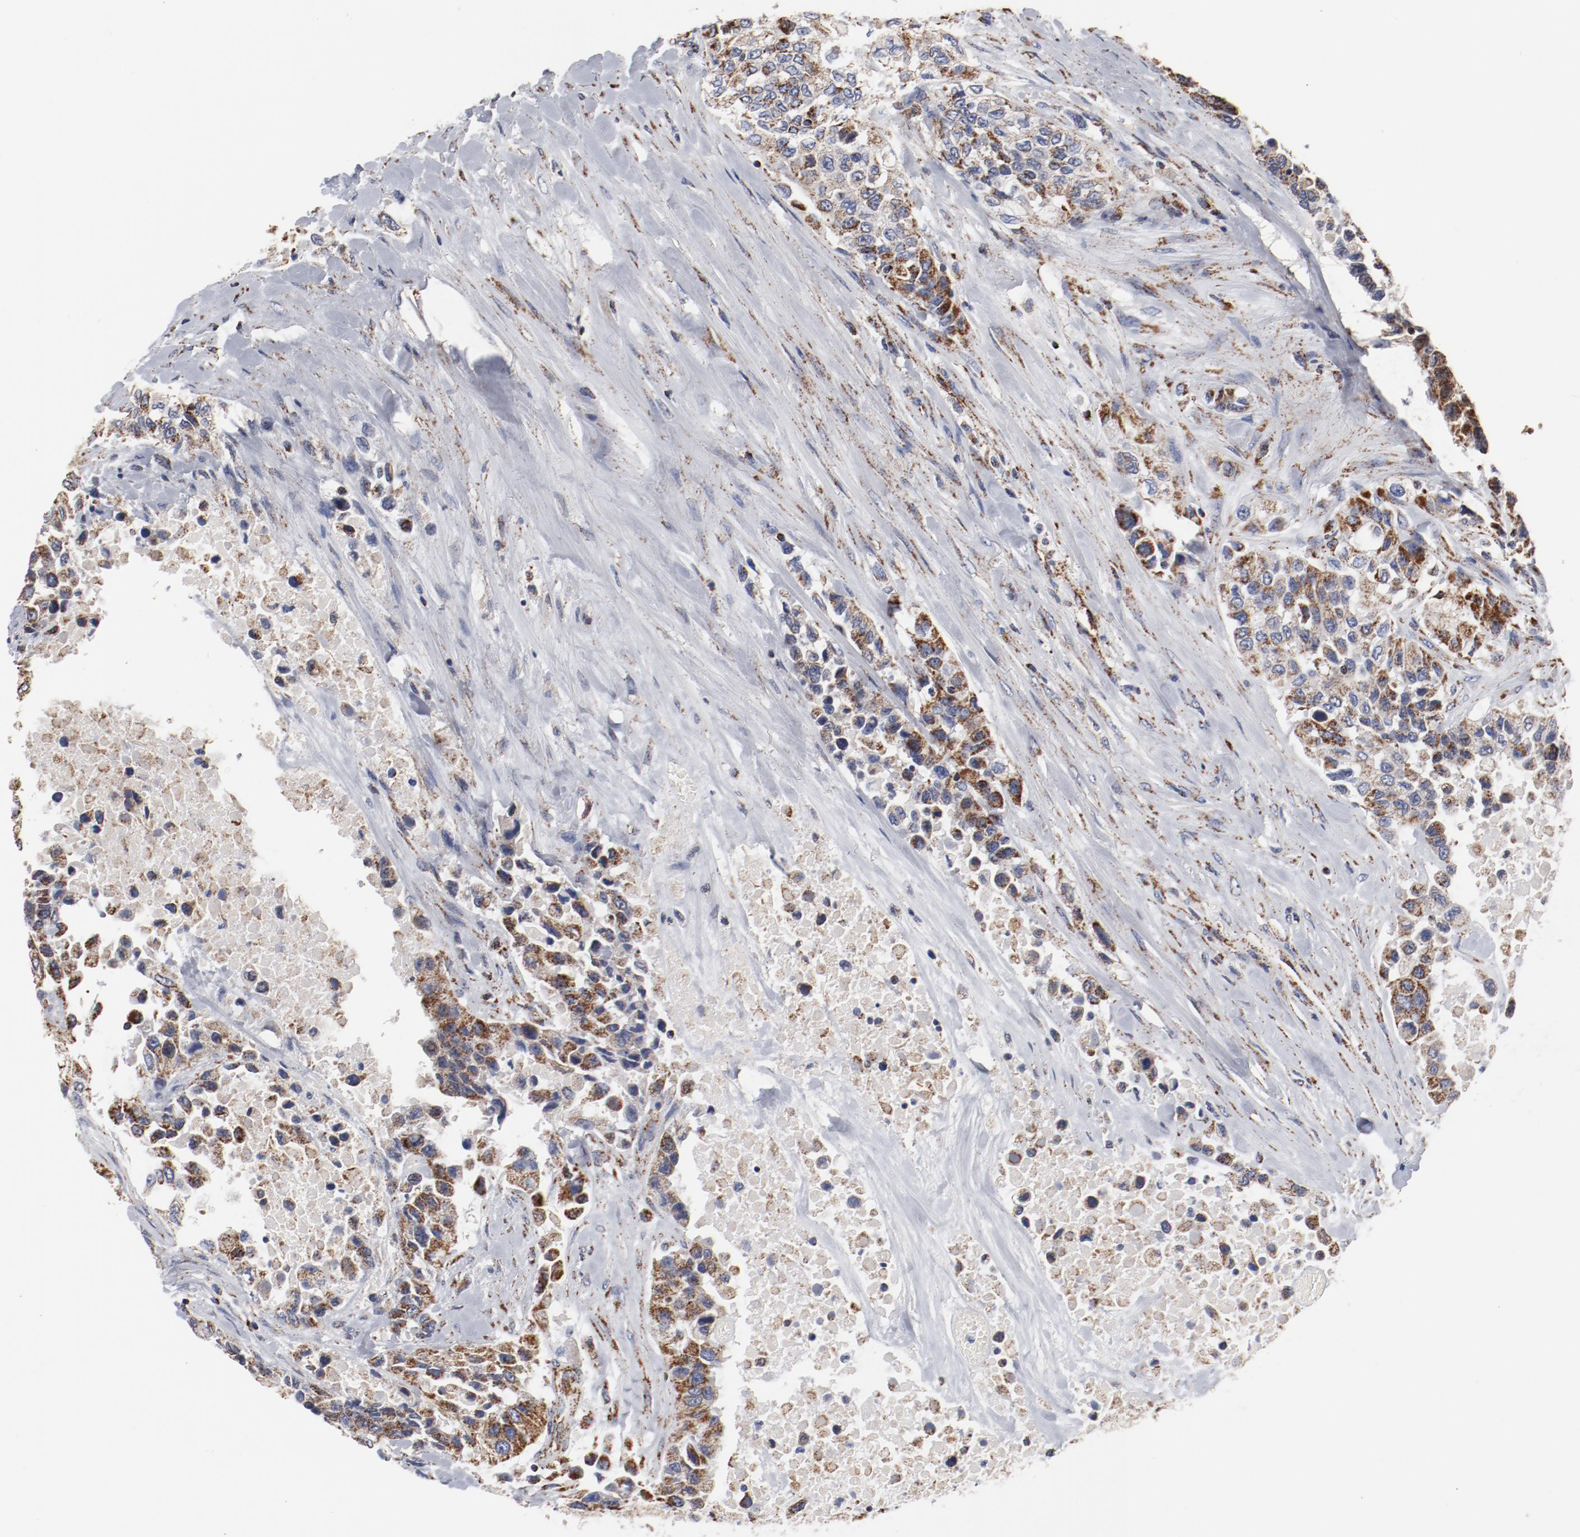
{"staining": {"intensity": "strong", "quantity": ">75%", "location": "cytoplasmic/membranous"}, "tissue": "urothelial cancer", "cell_type": "Tumor cells", "image_type": "cancer", "snomed": [{"axis": "morphology", "description": "Urothelial carcinoma, High grade"}, {"axis": "topography", "description": "Urinary bladder"}], "caption": "This image shows urothelial carcinoma (high-grade) stained with immunohistochemistry (IHC) to label a protein in brown. The cytoplasmic/membranous of tumor cells show strong positivity for the protein. Nuclei are counter-stained blue.", "gene": "NDUFV2", "patient": {"sex": "female", "age": 80}}